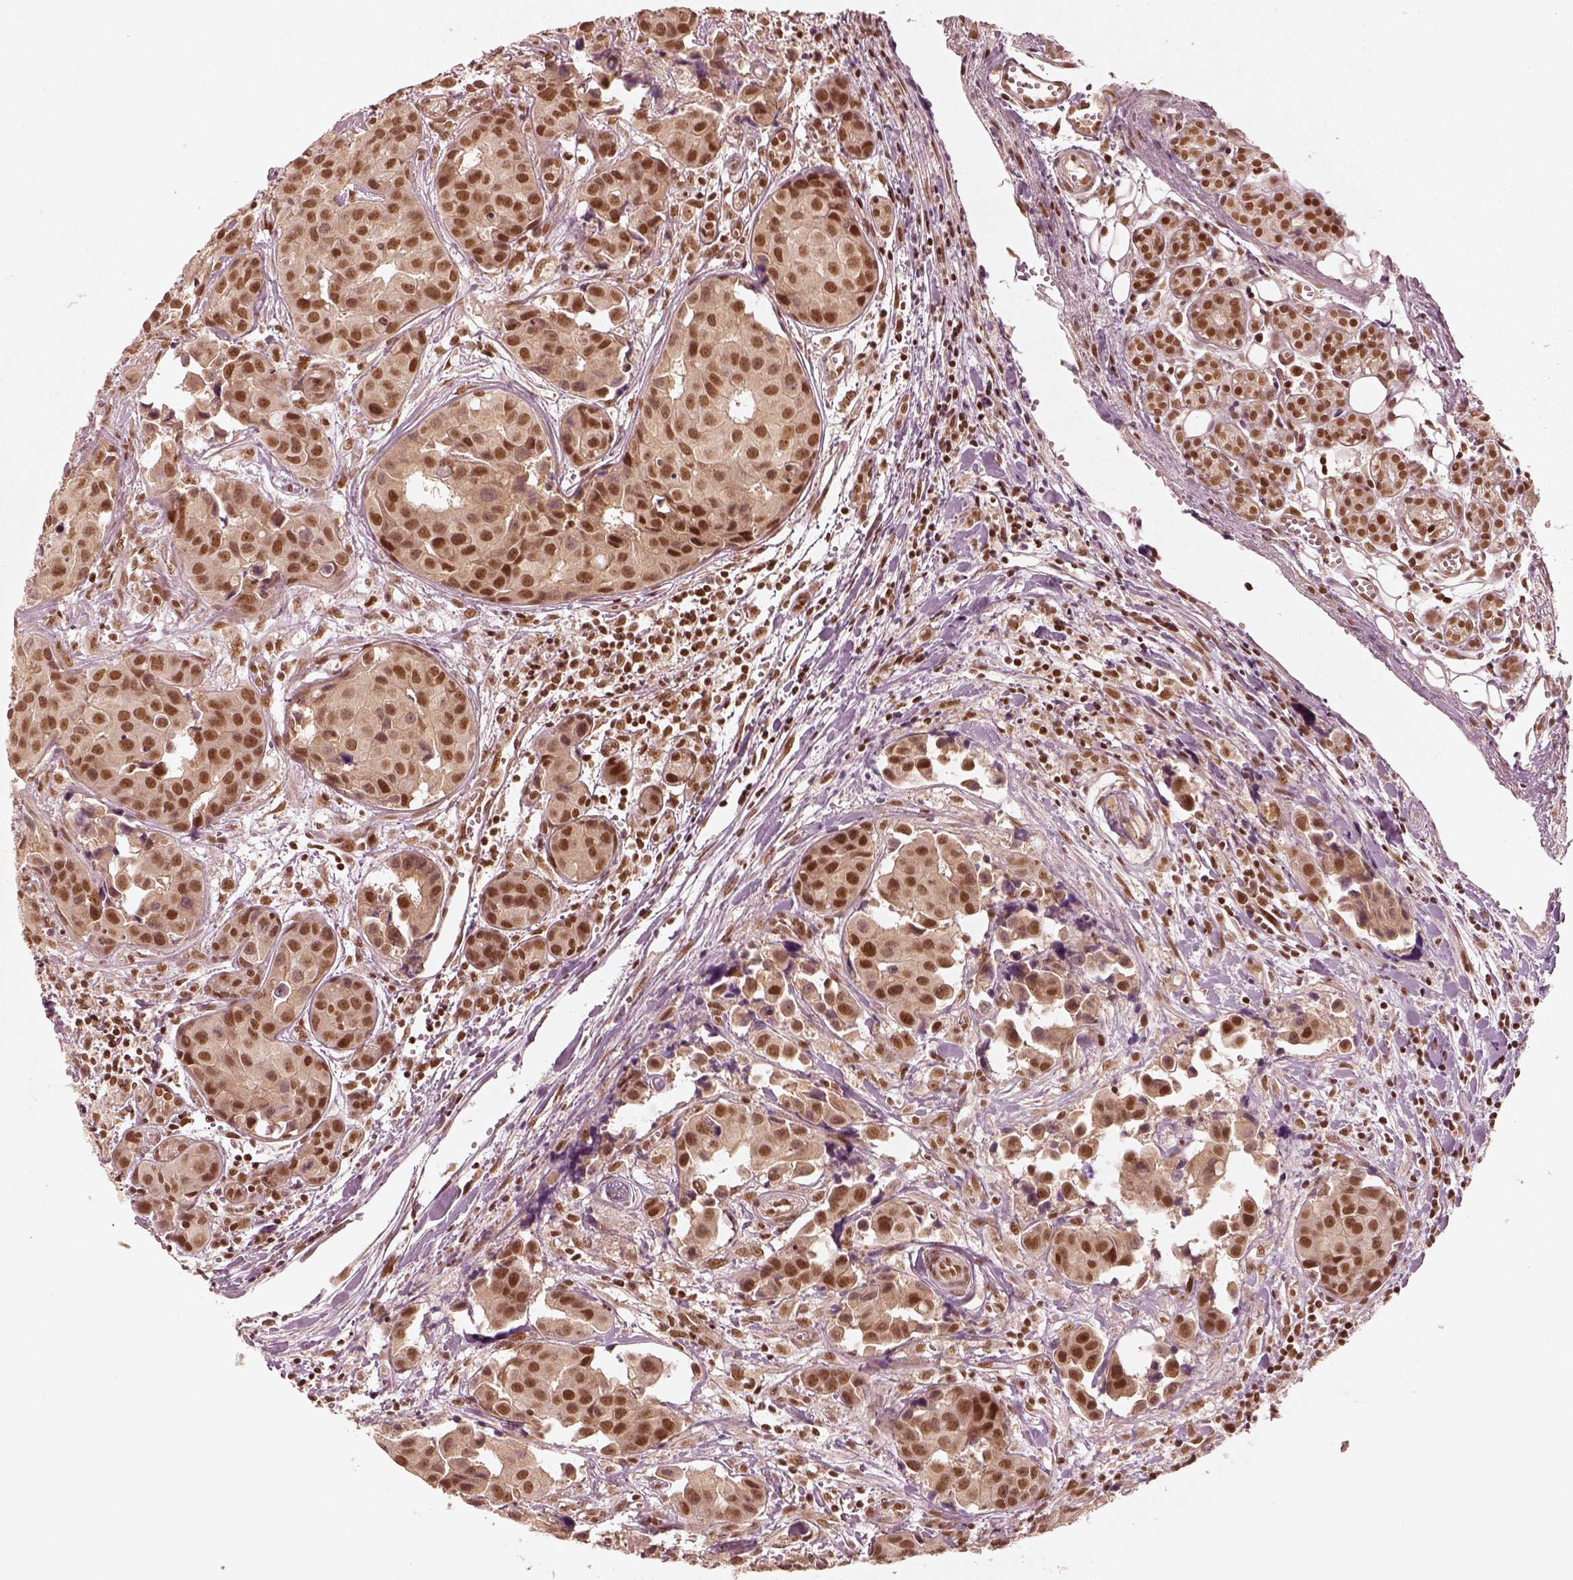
{"staining": {"intensity": "strong", "quantity": ">75%", "location": "nuclear"}, "tissue": "head and neck cancer", "cell_type": "Tumor cells", "image_type": "cancer", "snomed": [{"axis": "morphology", "description": "Adenocarcinoma, NOS"}, {"axis": "topography", "description": "Head-Neck"}], "caption": "Strong nuclear staining for a protein is appreciated in about >75% of tumor cells of adenocarcinoma (head and neck) using immunohistochemistry (IHC).", "gene": "GMEB2", "patient": {"sex": "male", "age": 76}}